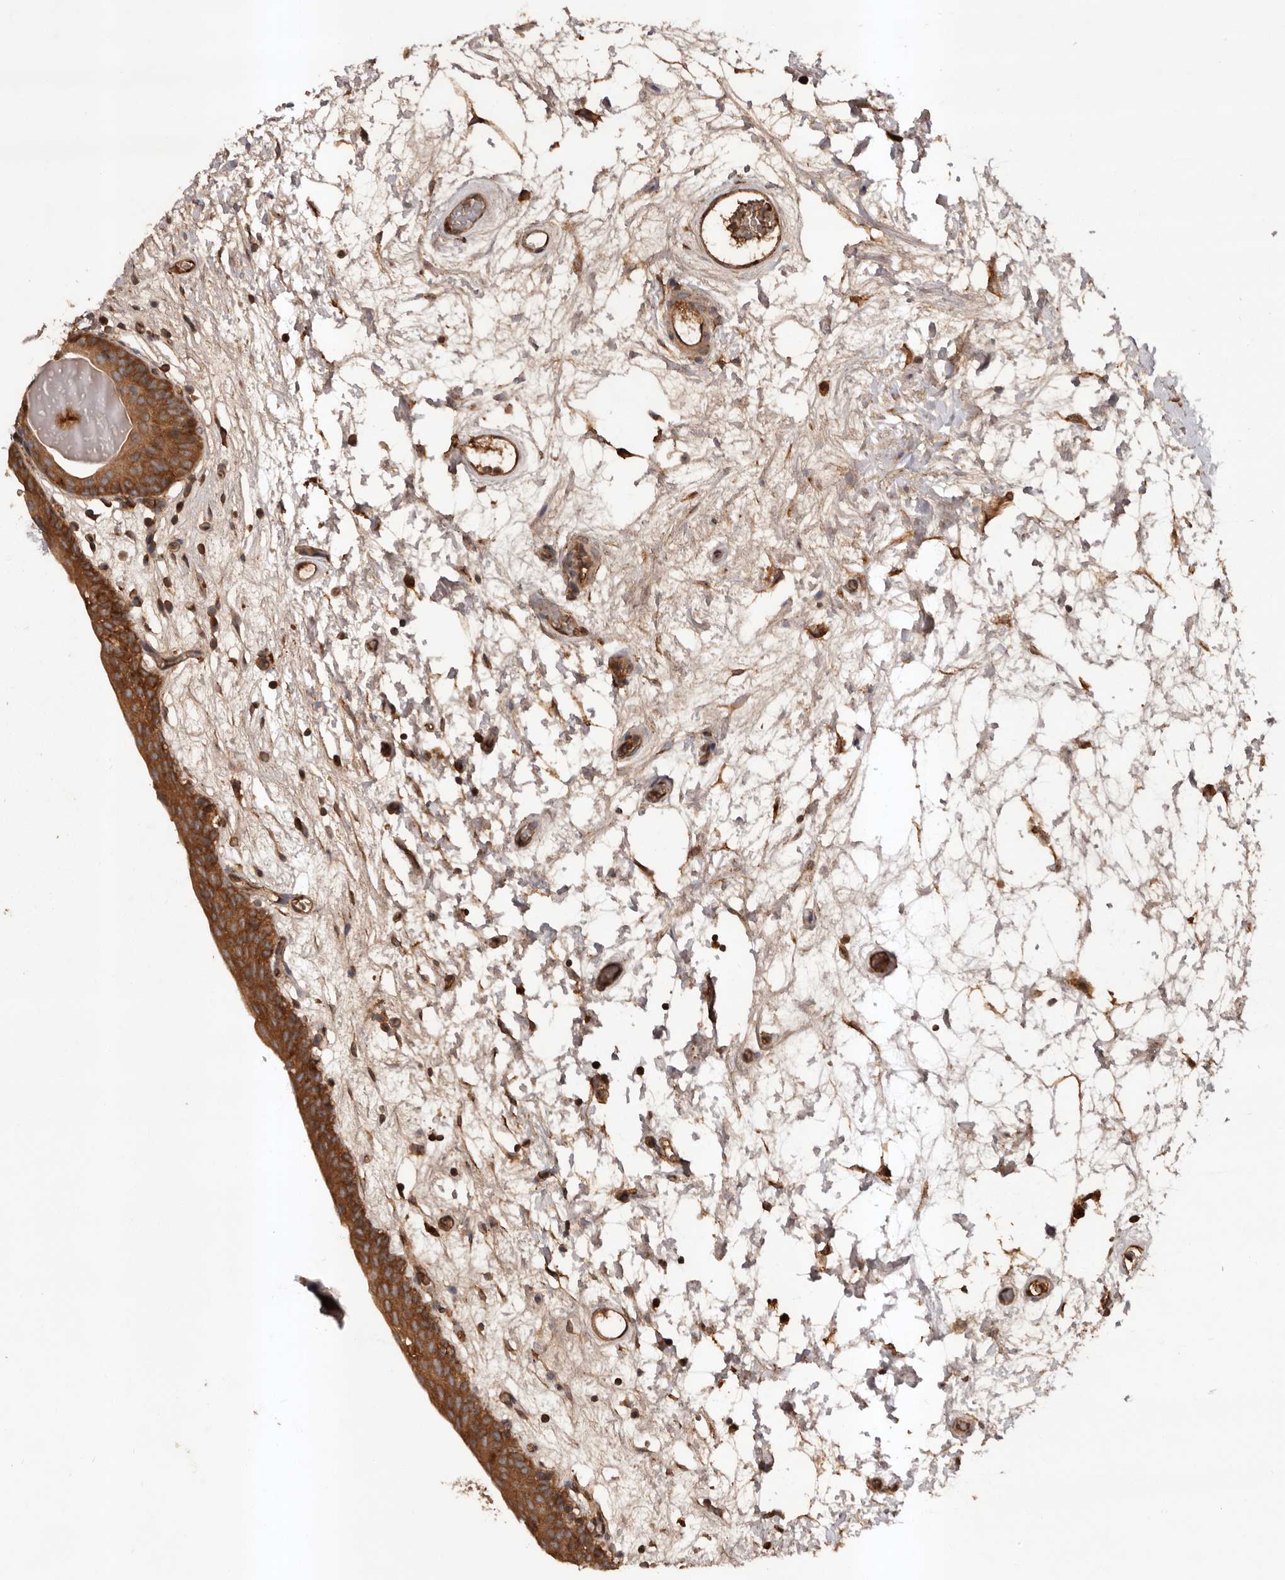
{"staining": {"intensity": "strong", "quantity": ">75%", "location": "cytoplasmic/membranous"}, "tissue": "urinary bladder", "cell_type": "Urothelial cells", "image_type": "normal", "snomed": [{"axis": "morphology", "description": "Normal tissue, NOS"}, {"axis": "topography", "description": "Urinary bladder"}], "caption": "Immunohistochemistry (IHC) of normal human urinary bladder exhibits high levels of strong cytoplasmic/membranous staining in about >75% of urothelial cells. (IHC, brightfield microscopy, high magnification).", "gene": "SLC22A3", "patient": {"sex": "male", "age": 83}}